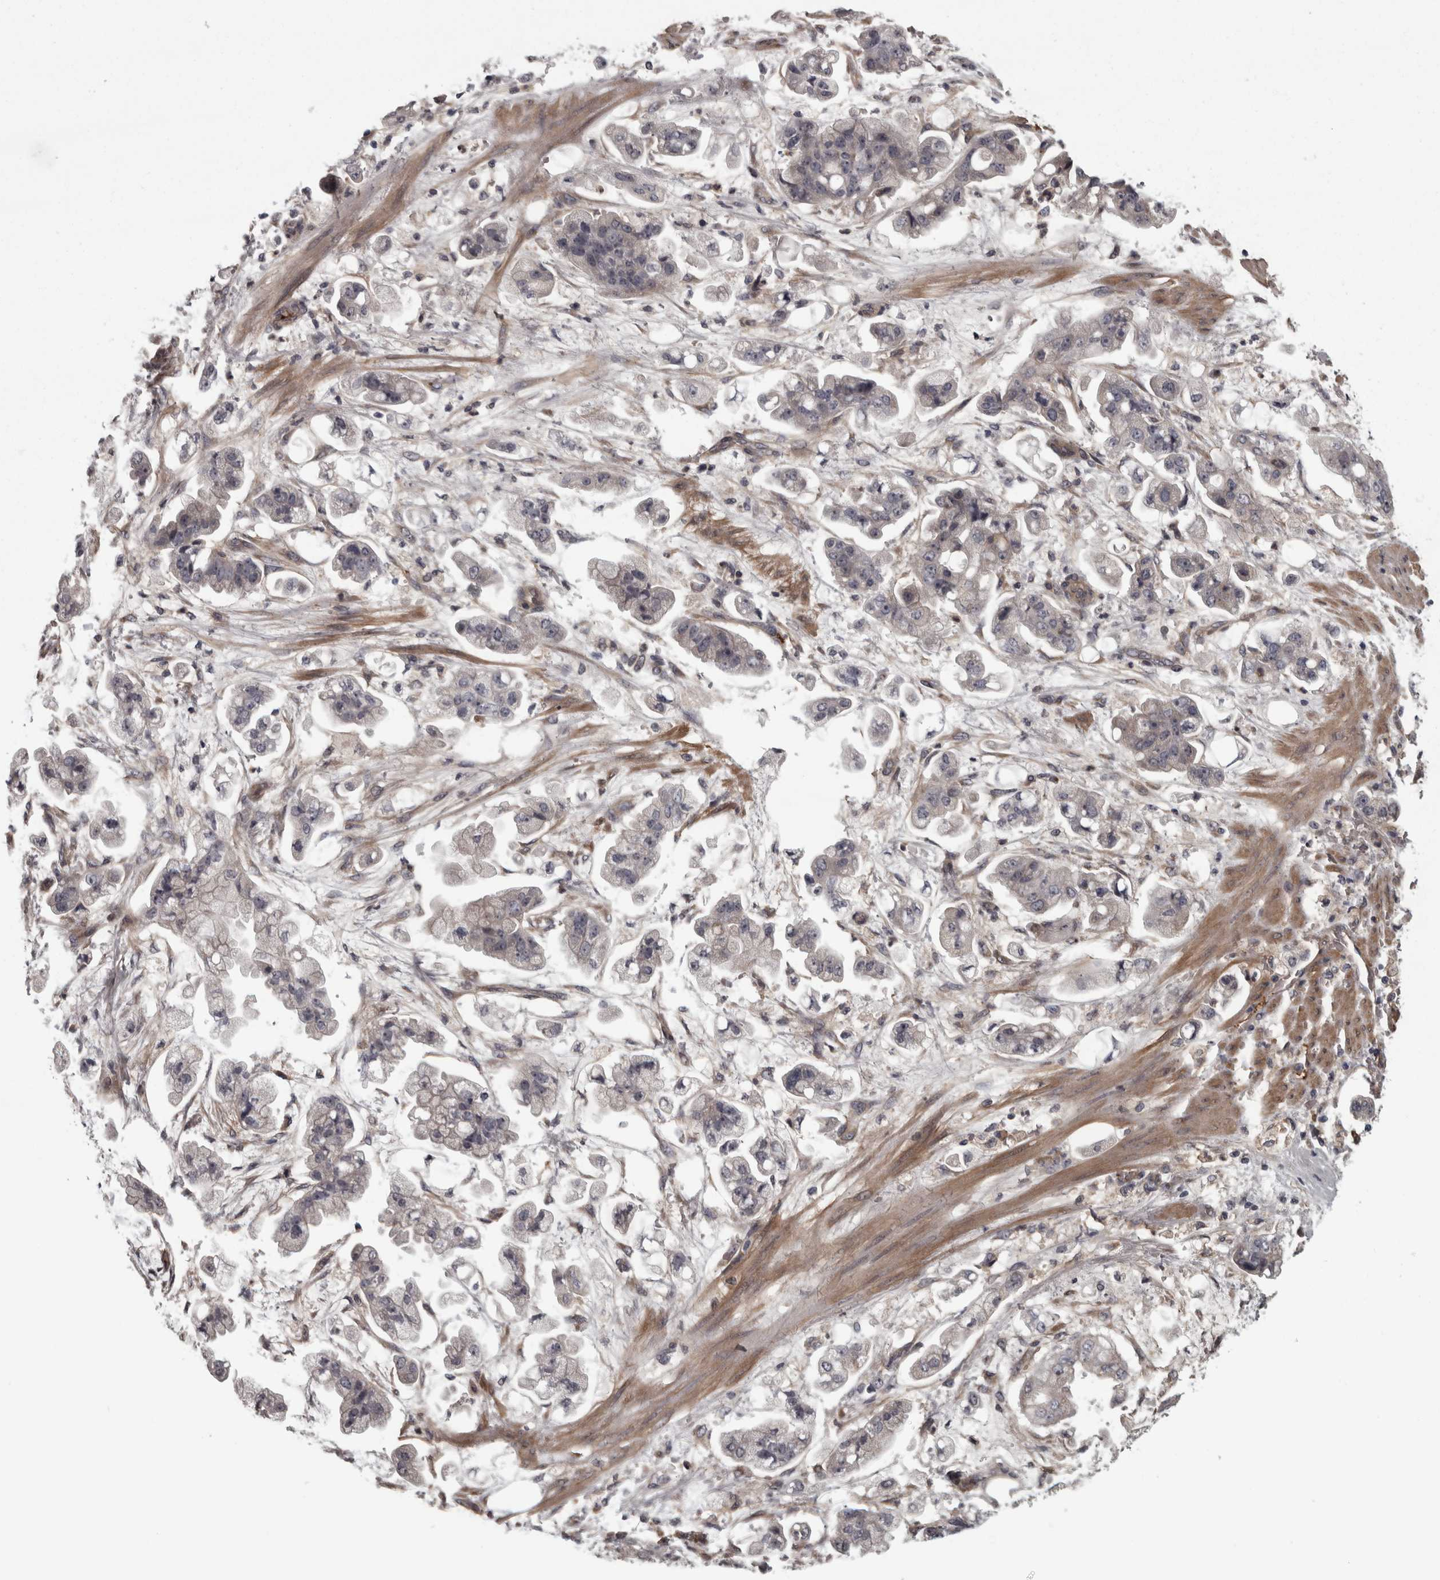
{"staining": {"intensity": "negative", "quantity": "none", "location": "none"}, "tissue": "stomach cancer", "cell_type": "Tumor cells", "image_type": "cancer", "snomed": [{"axis": "morphology", "description": "Adenocarcinoma, NOS"}, {"axis": "topography", "description": "Stomach"}], "caption": "A high-resolution histopathology image shows immunohistochemistry (IHC) staining of adenocarcinoma (stomach), which reveals no significant positivity in tumor cells.", "gene": "RSU1", "patient": {"sex": "male", "age": 62}}